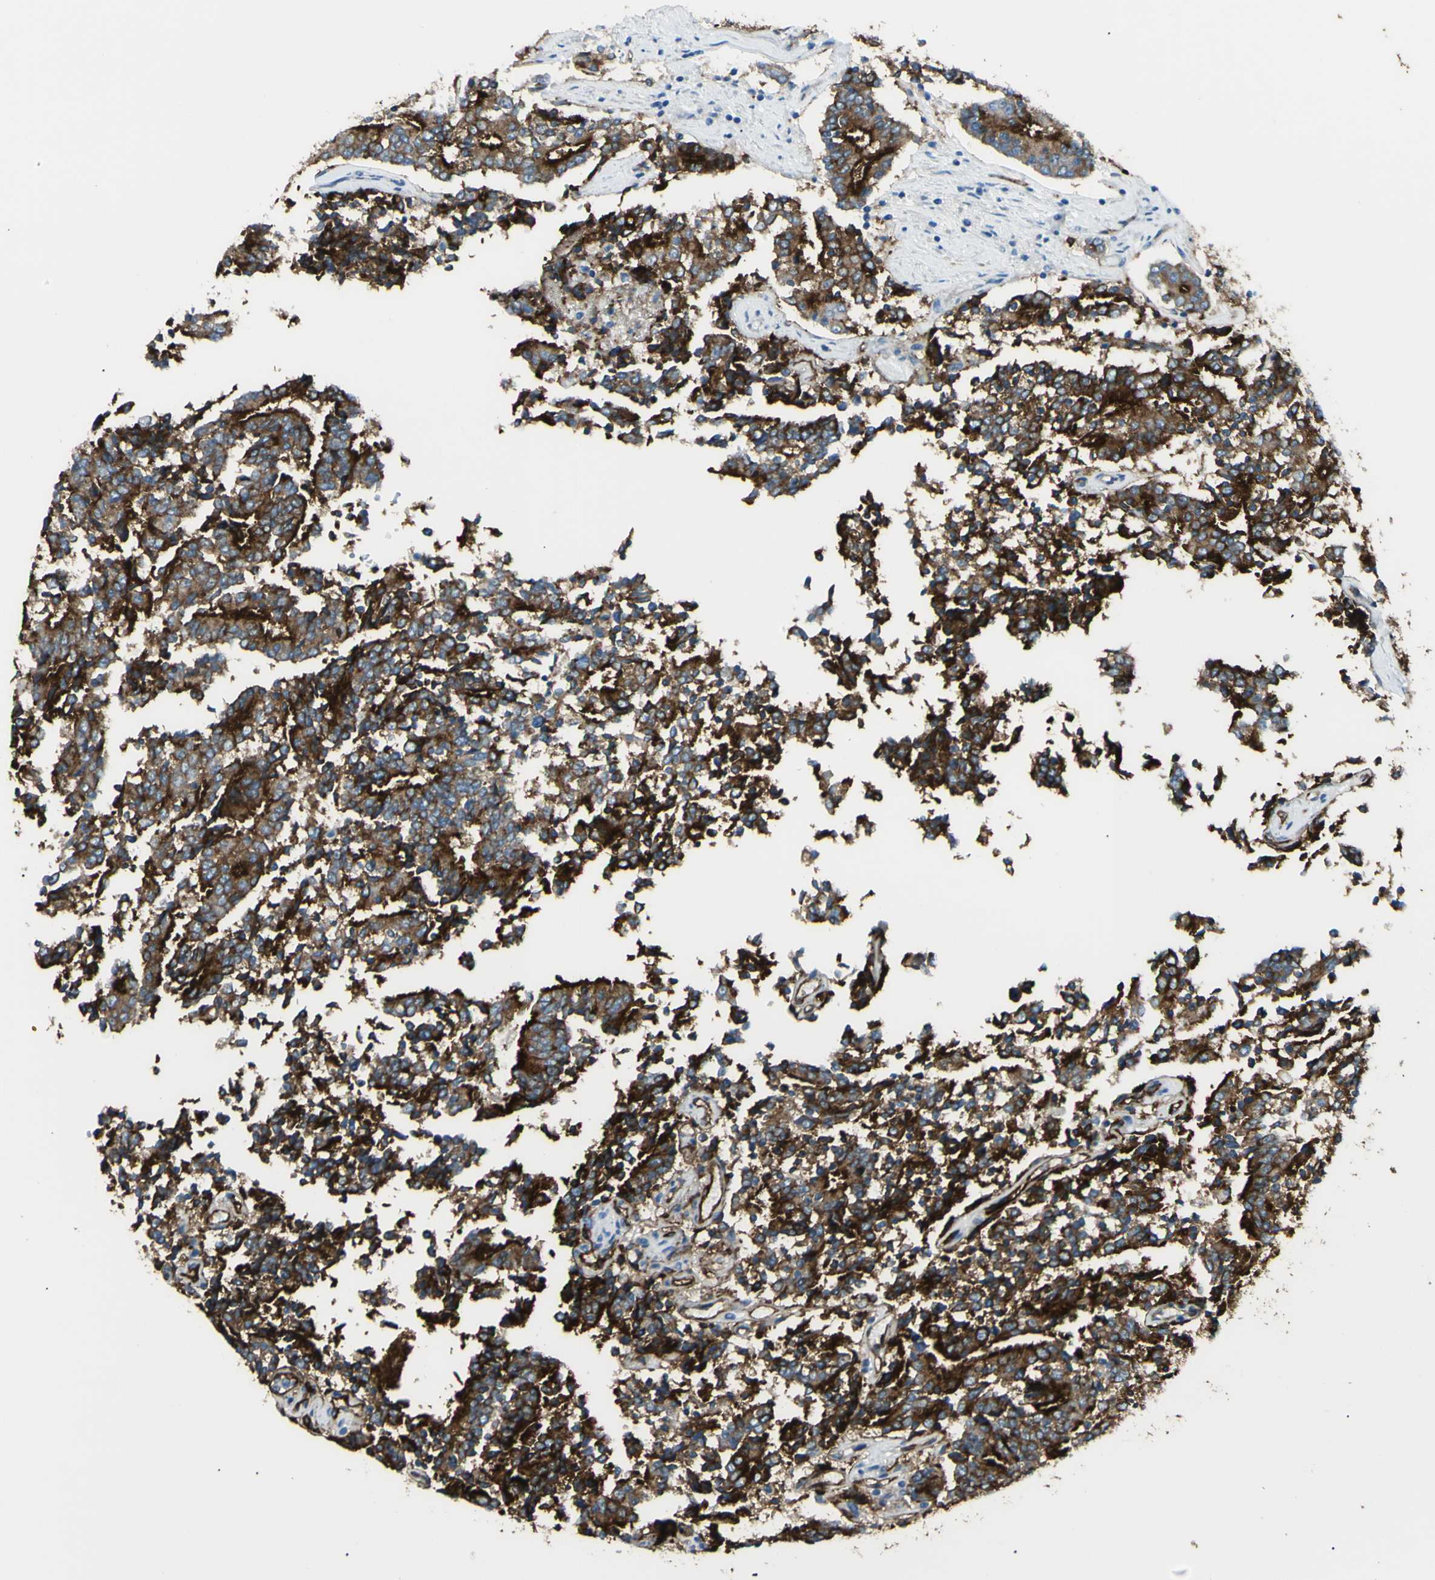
{"staining": {"intensity": "strong", "quantity": ">75%", "location": "cytoplasmic/membranous"}, "tissue": "prostate cancer", "cell_type": "Tumor cells", "image_type": "cancer", "snomed": [{"axis": "morphology", "description": "Normal tissue, NOS"}, {"axis": "morphology", "description": "Adenocarcinoma, High grade"}, {"axis": "topography", "description": "Prostate"}, {"axis": "topography", "description": "Seminal veicle"}], "caption": "Immunohistochemistry photomicrograph of neoplastic tissue: prostate high-grade adenocarcinoma stained using IHC displays high levels of strong protein expression localized specifically in the cytoplasmic/membranous of tumor cells, appearing as a cytoplasmic/membranous brown color.", "gene": "FOLH1", "patient": {"sex": "male", "age": 55}}